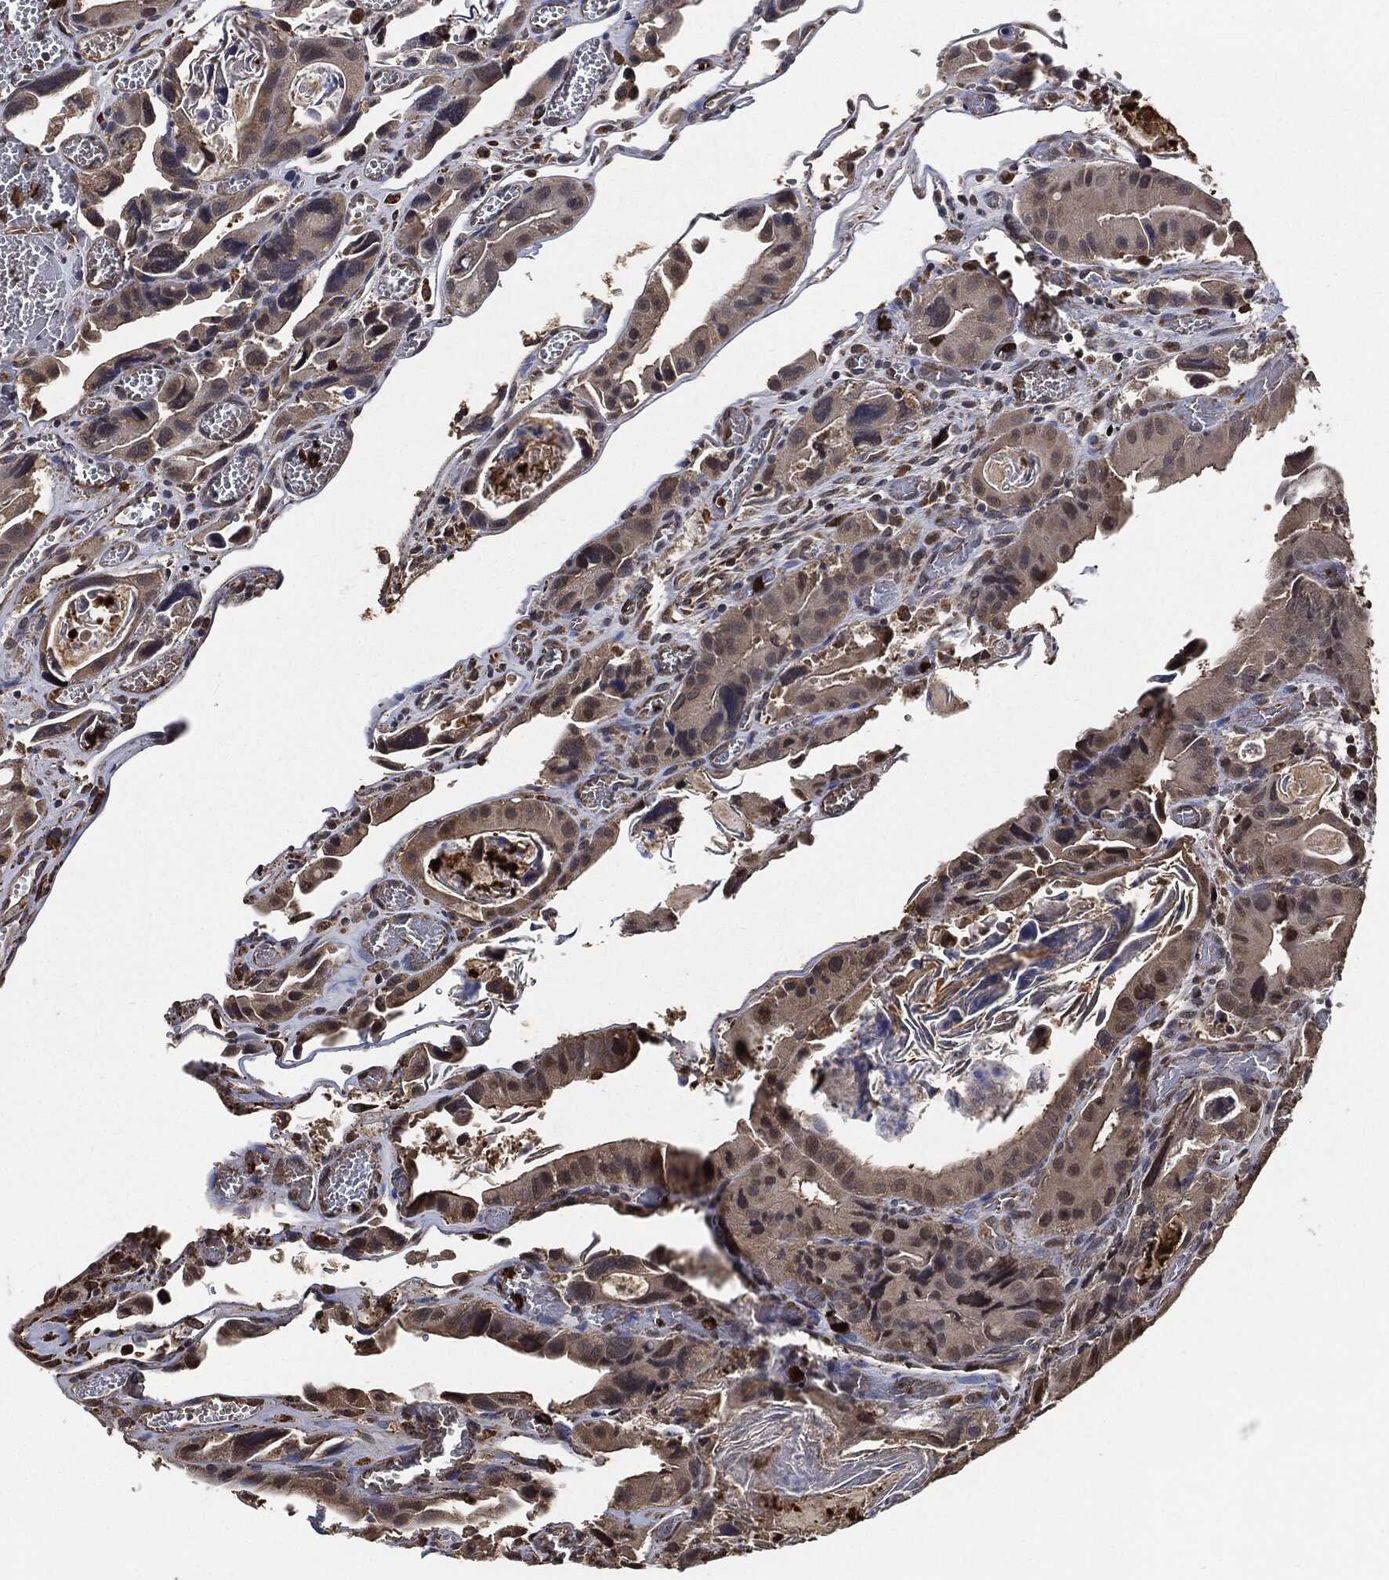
{"staining": {"intensity": "weak", "quantity": "25%-75%", "location": "cytoplasmic/membranous"}, "tissue": "colorectal cancer", "cell_type": "Tumor cells", "image_type": "cancer", "snomed": [{"axis": "morphology", "description": "Adenocarcinoma, NOS"}, {"axis": "topography", "description": "Rectum"}], "caption": "The image shows immunohistochemical staining of colorectal cancer (adenocarcinoma). There is weak cytoplasmic/membranous staining is appreciated in approximately 25%-75% of tumor cells.", "gene": "S100A9", "patient": {"sex": "male", "age": 64}}